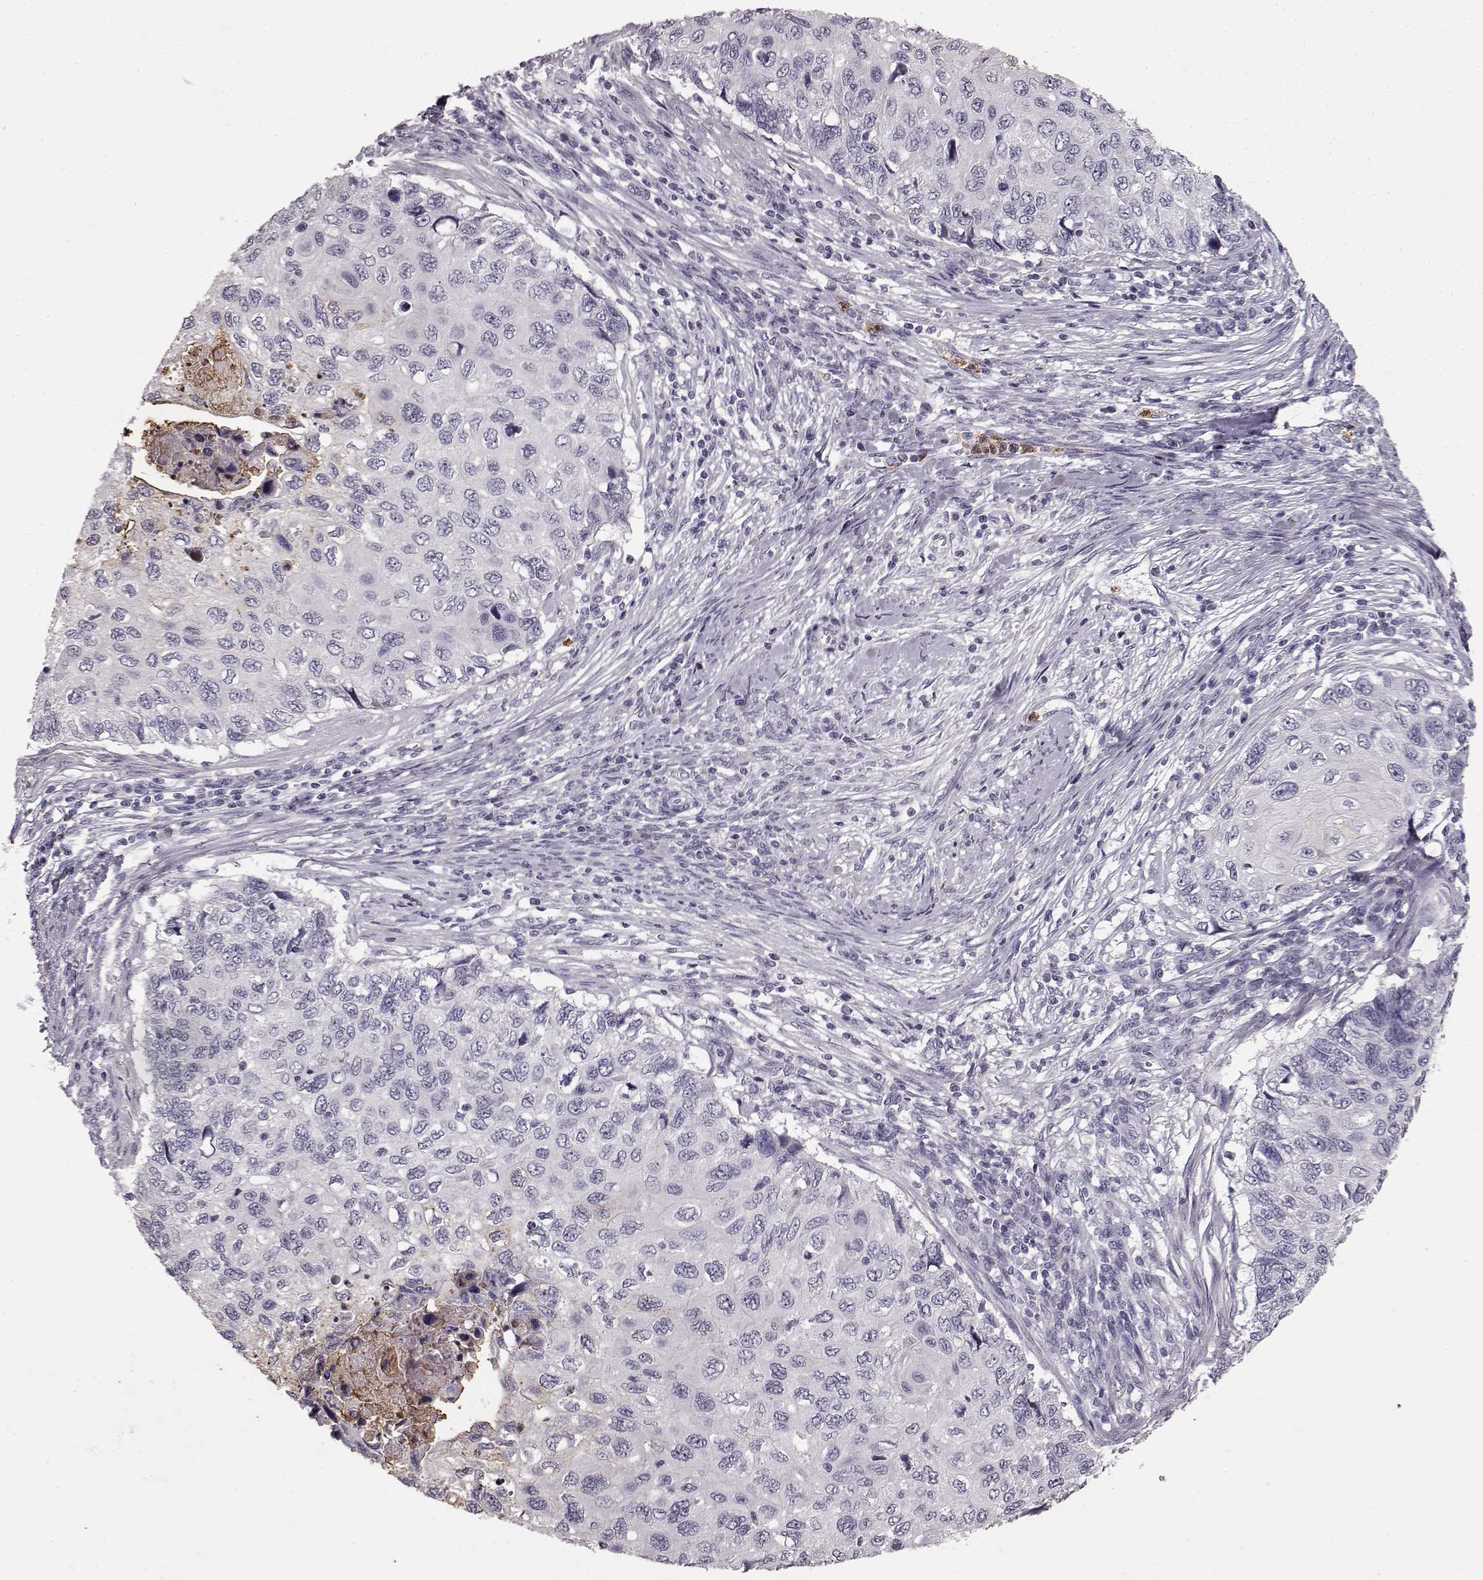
{"staining": {"intensity": "negative", "quantity": "none", "location": "none"}, "tissue": "cervical cancer", "cell_type": "Tumor cells", "image_type": "cancer", "snomed": [{"axis": "morphology", "description": "Squamous cell carcinoma, NOS"}, {"axis": "topography", "description": "Cervix"}], "caption": "A photomicrograph of cervical cancer (squamous cell carcinoma) stained for a protein demonstrates no brown staining in tumor cells.", "gene": "FUT4", "patient": {"sex": "female", "age": 70}}